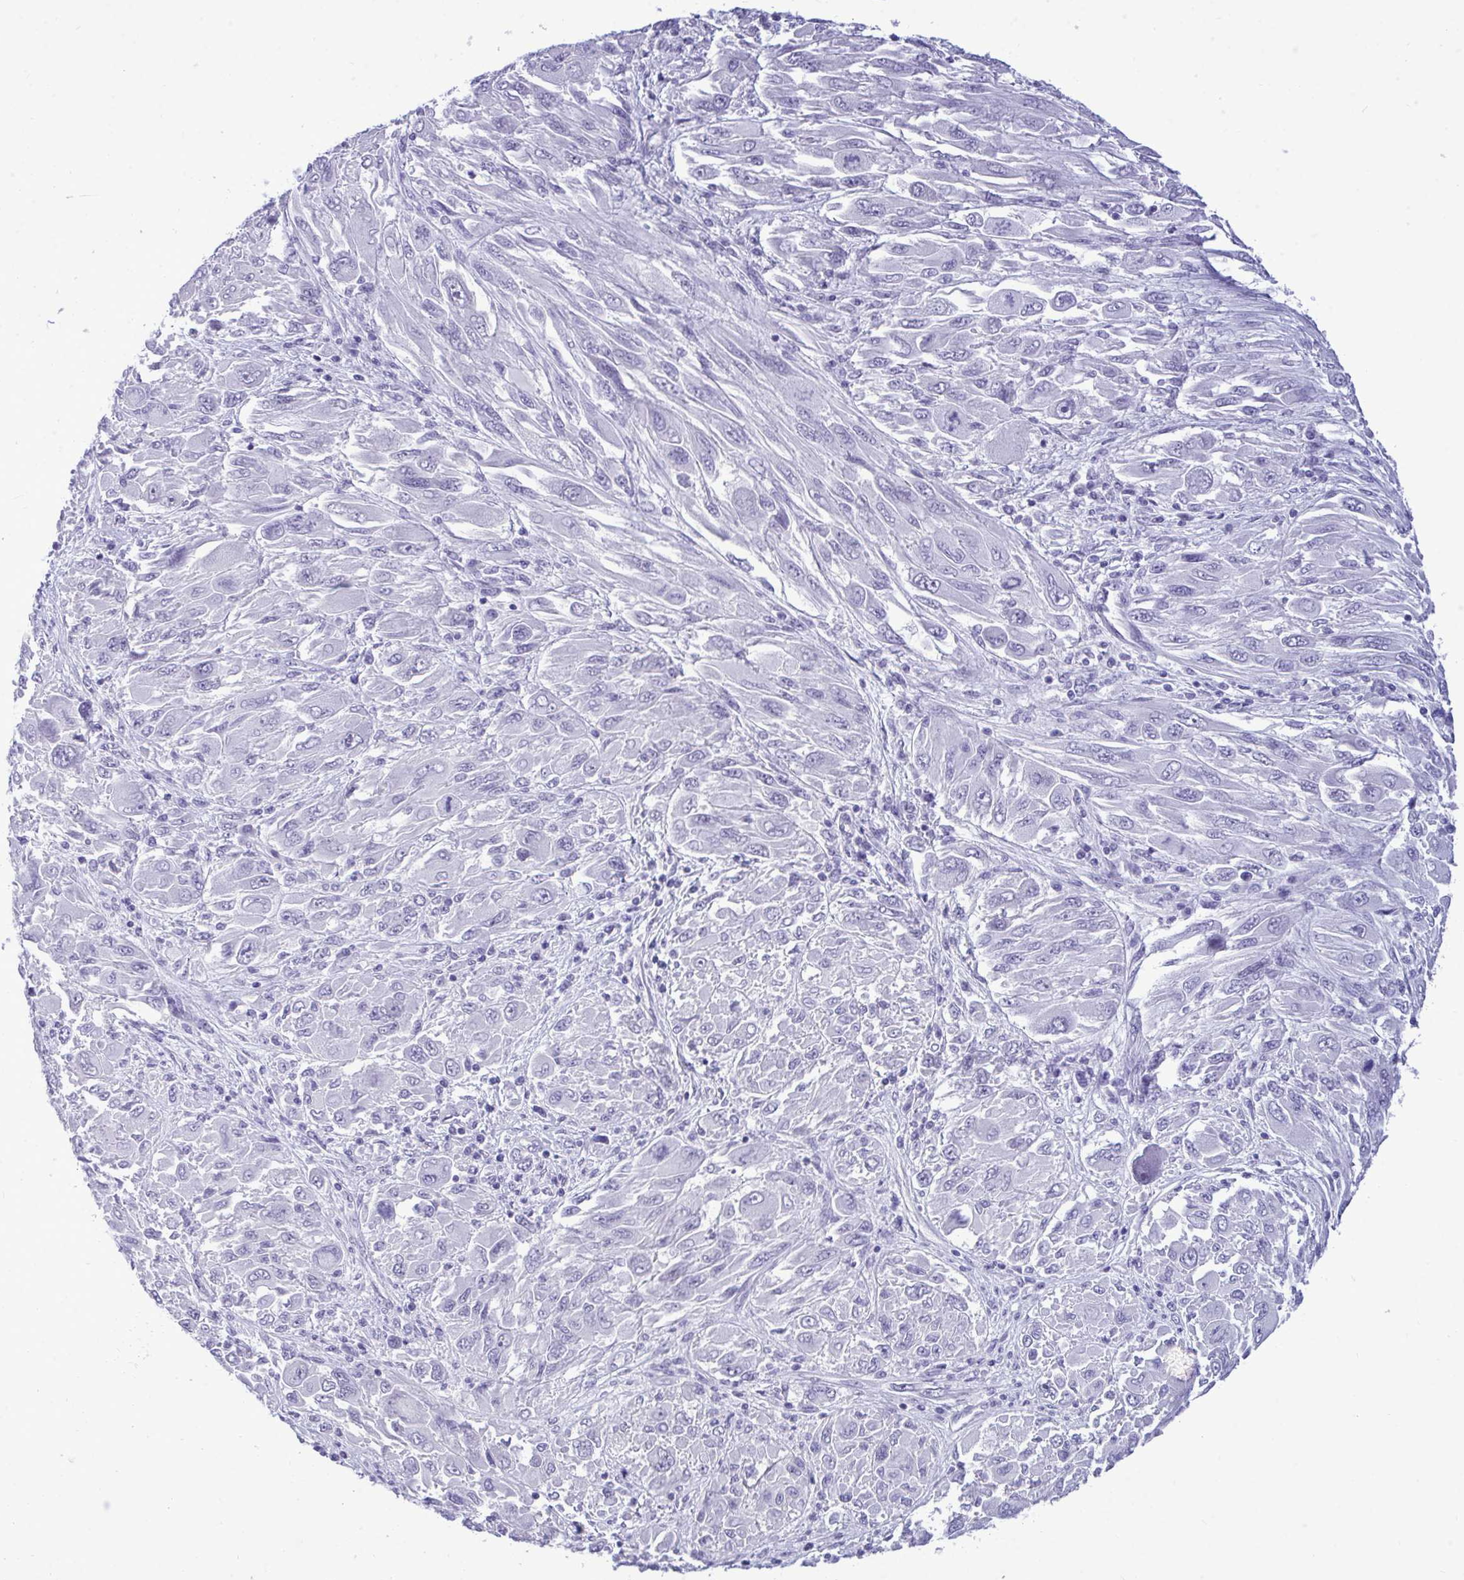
{"staining": {"intensity": "negative", "quantity": "none", "location": "none"}, "tissue": "melanoma", "cell_type": "Tumor cells", "image_type": "cancer", "snomed": [{"axis": "morphology", "description": "Malignant melanoma, NOS"}, {"axis": "topography", "description": "Skin"}], "caption": "Immunohistochemistry (IHC) photomicrograph of neoplastic tissue: human malignant melanoma stained with DAB (3,3'-diaminobenzidine) demonstrates no significant protein staining in tumor cells.", "gene": "PRM2", "patient": {"sex": "female", "age": 91}}